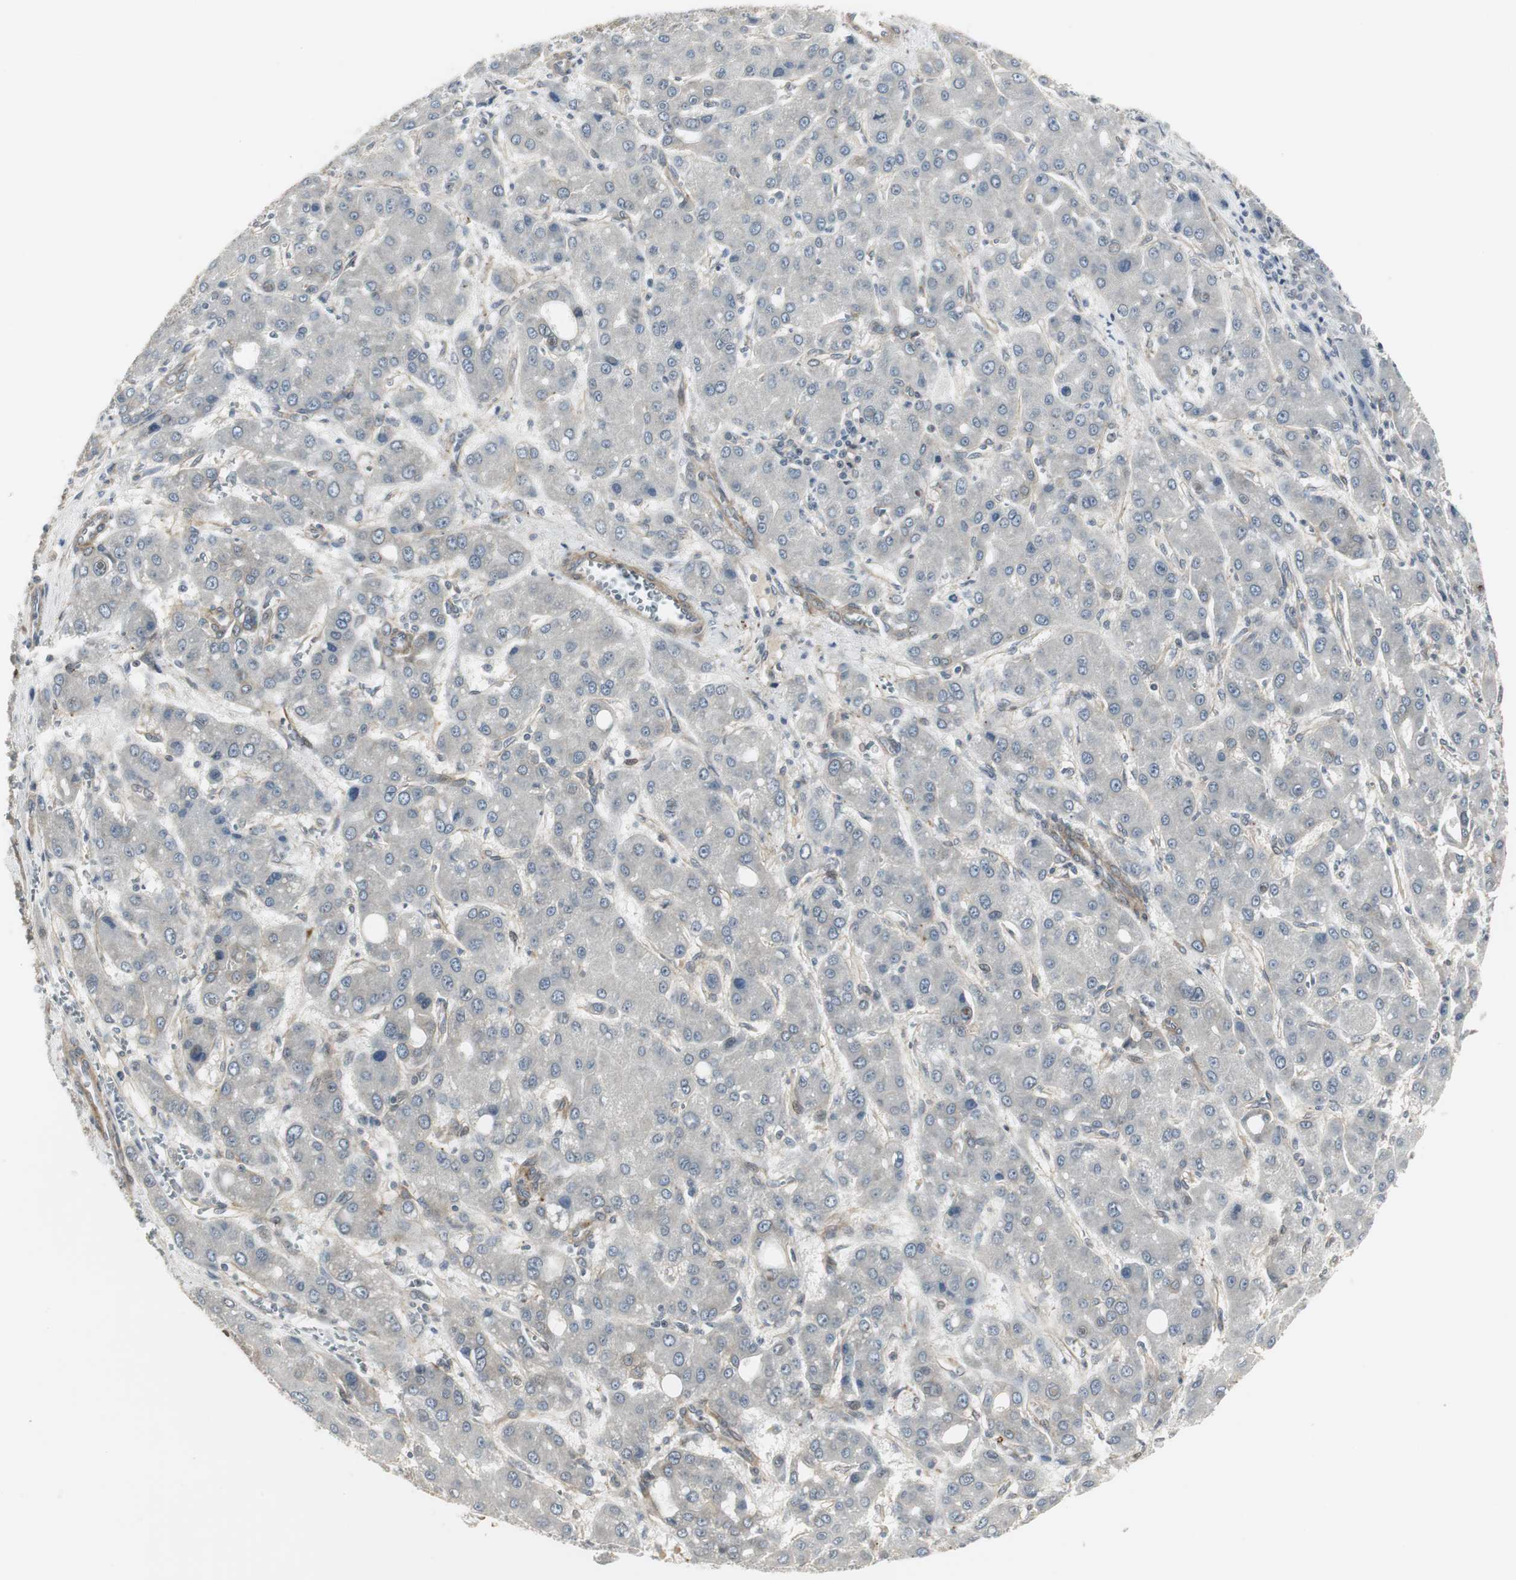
{"staining": {"intensity": "negative", "quantity": "none", "location": "none"}, "tissue": "liver cancer", "cell_type": "Tumor cells", "image_type": "cancer", "snomed": [{"axis": "morphology", "description": "Carcinoma, Hepatocellular, NOS"}, {"axis": "topography", "description": "Liver"}], "caption": "A histopathology image of human hepatocellular carcinoma (liver) is negative for staining in tumor cells.", "gene": "SCYL3", "patient": {"sex": "male", "age": 55}}